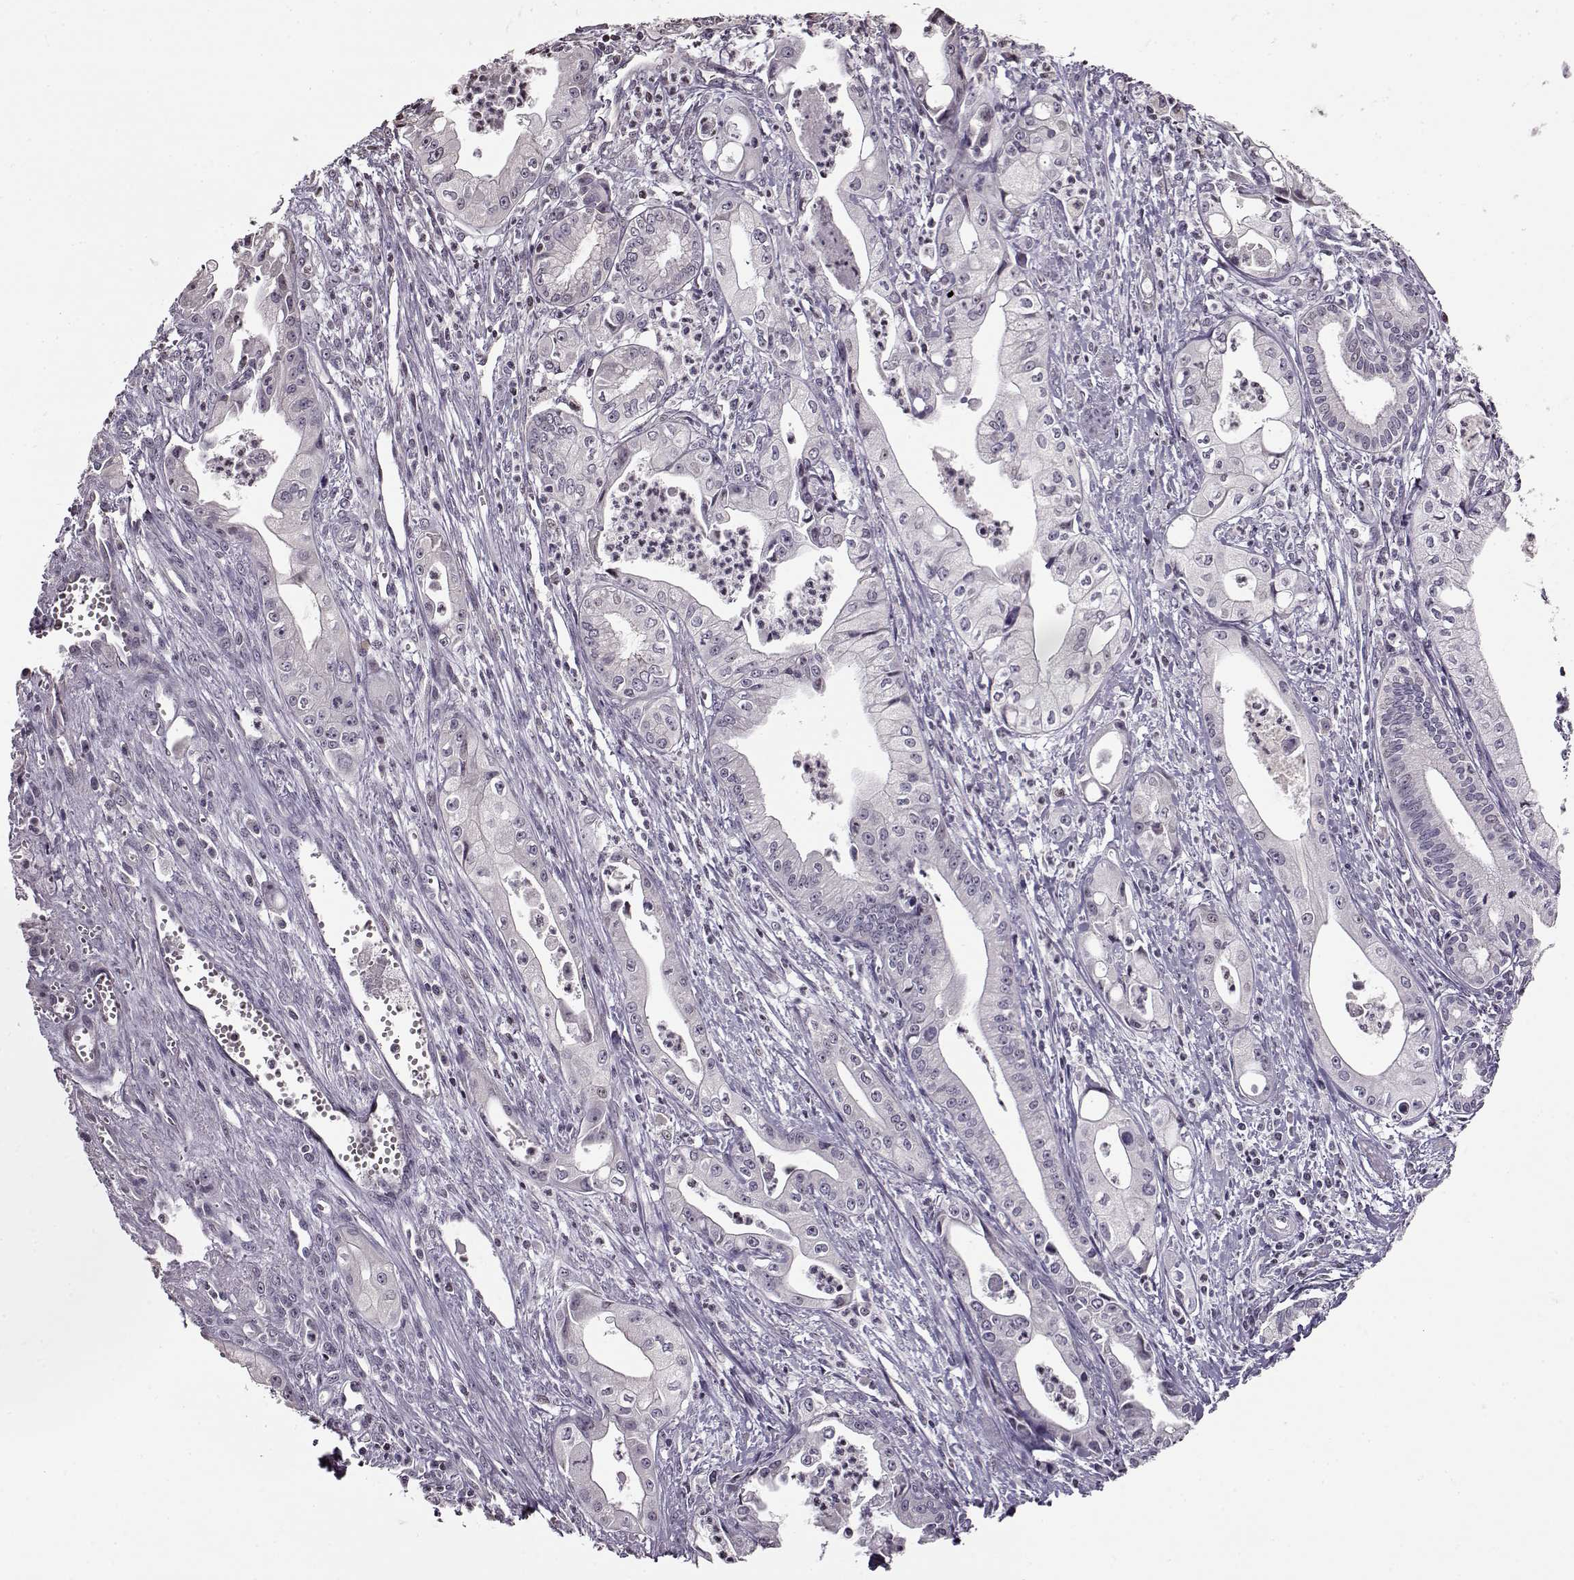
{"staining": {"intensity": "negative", "quantity": "none", "location": "none"}, "tissue": "pancreatic cancer", "cell_type": "Tumor cells", "image_type": "cancer", "snomed": [{"axis": "morphology", "description": "Adenocarcinoma, NOS"}, {"axis": "topography", "description": "Pancreas"}], "caption": "Tumor cells show no significant expression in pancreatic cancer. (DAB (3,3'-diaminobenzidine) immunohistochemistry (IHC), high magnification).", "gene": "FSHB", "patient": {"sex": "female", "age": 65}}